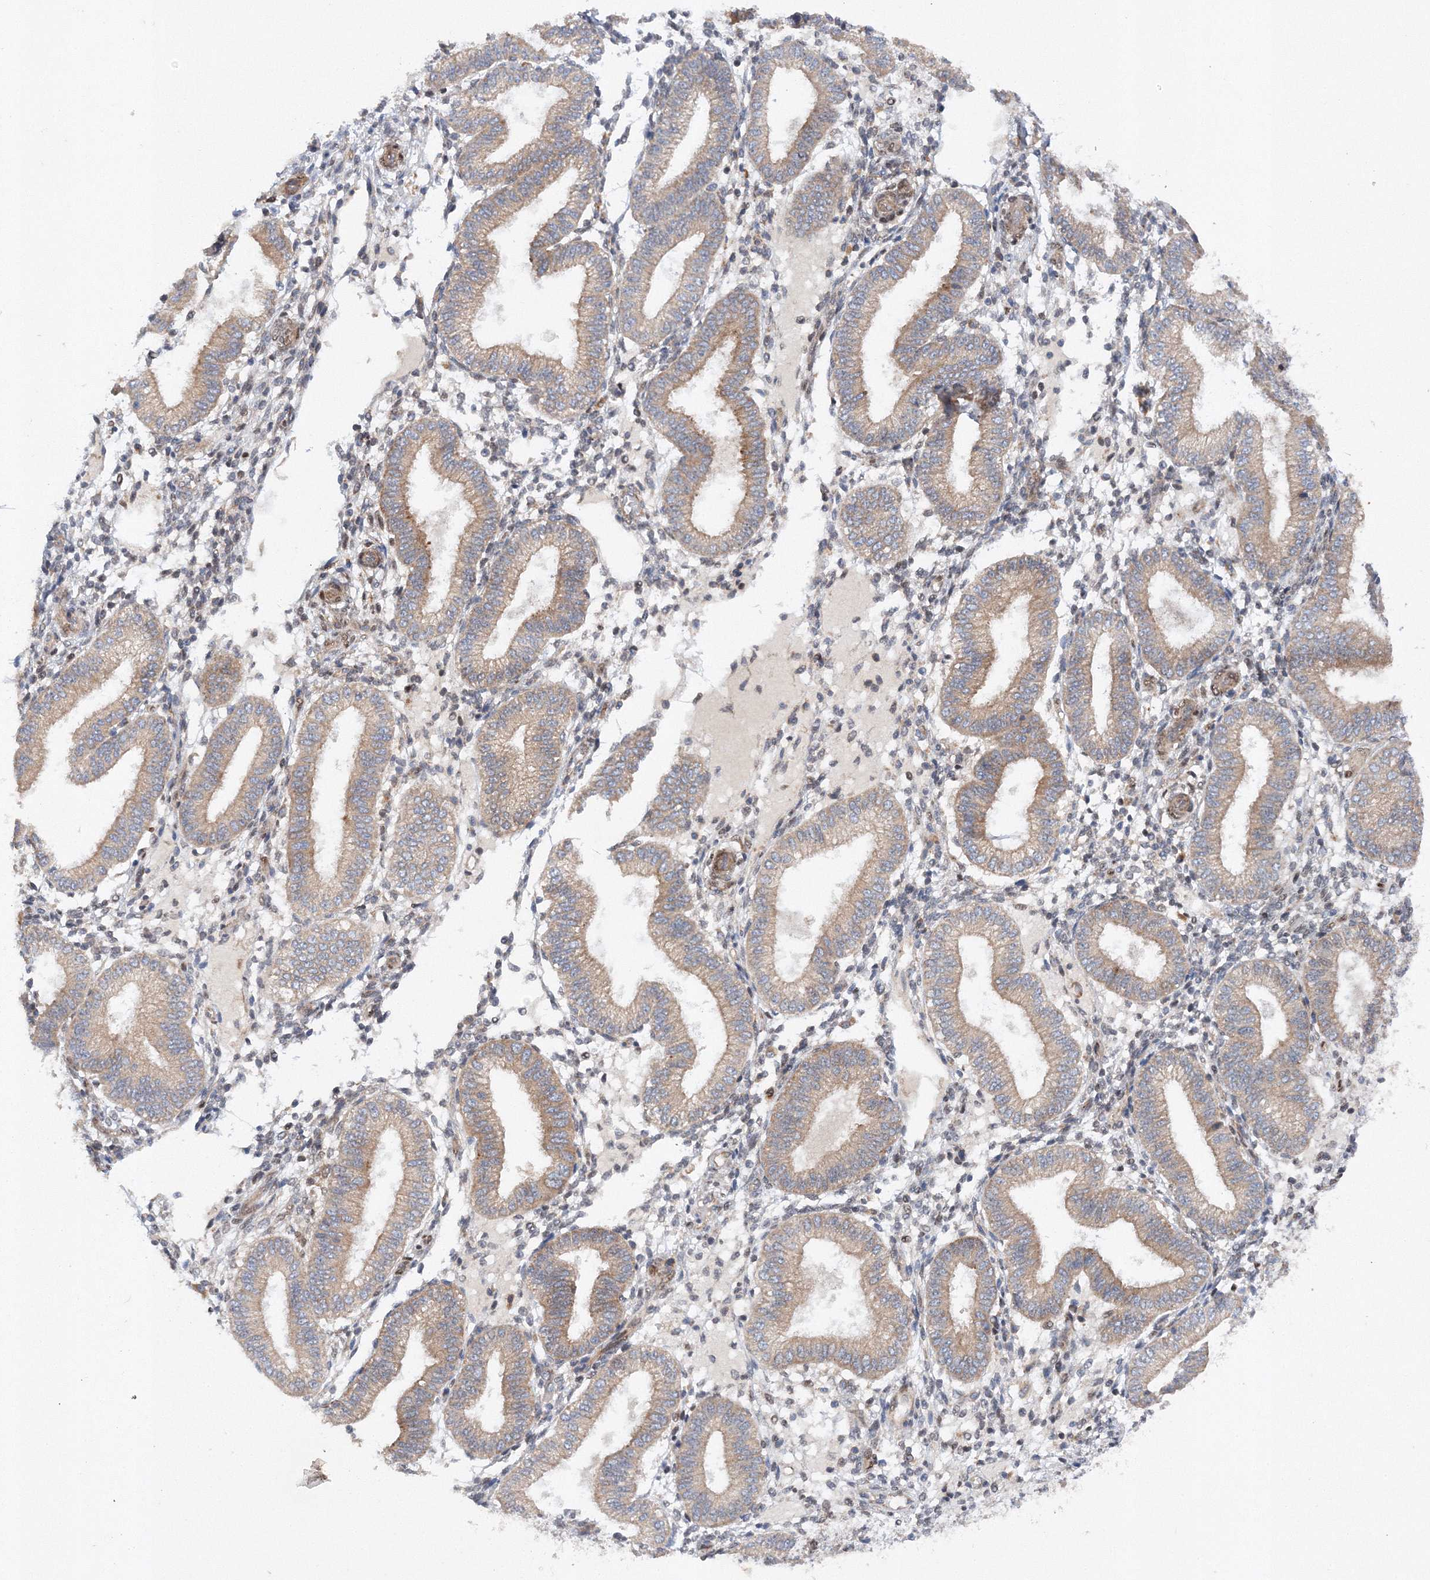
{"staining": {"intensity": "weak", "quantity": "25%-75%", "location": "cytoplasmic/membranous"}, "tissue": "endometrium", "cell_type": "Cells in endometrial stroma", "image_type": "normal", "snomed": [{"axis": "morphology", "description": "Normal tissue, NOS"}, {"axis": "topography", "description": "Endometrium"}], "caption": "Protein expression analysis of benign endometrium displays weak cytoplasmic/membranous staining in about 25%-75% of cells in endometrial stroma.", "gene": "SLC36A1", "patient": {"sex": "female", "age": 39}}